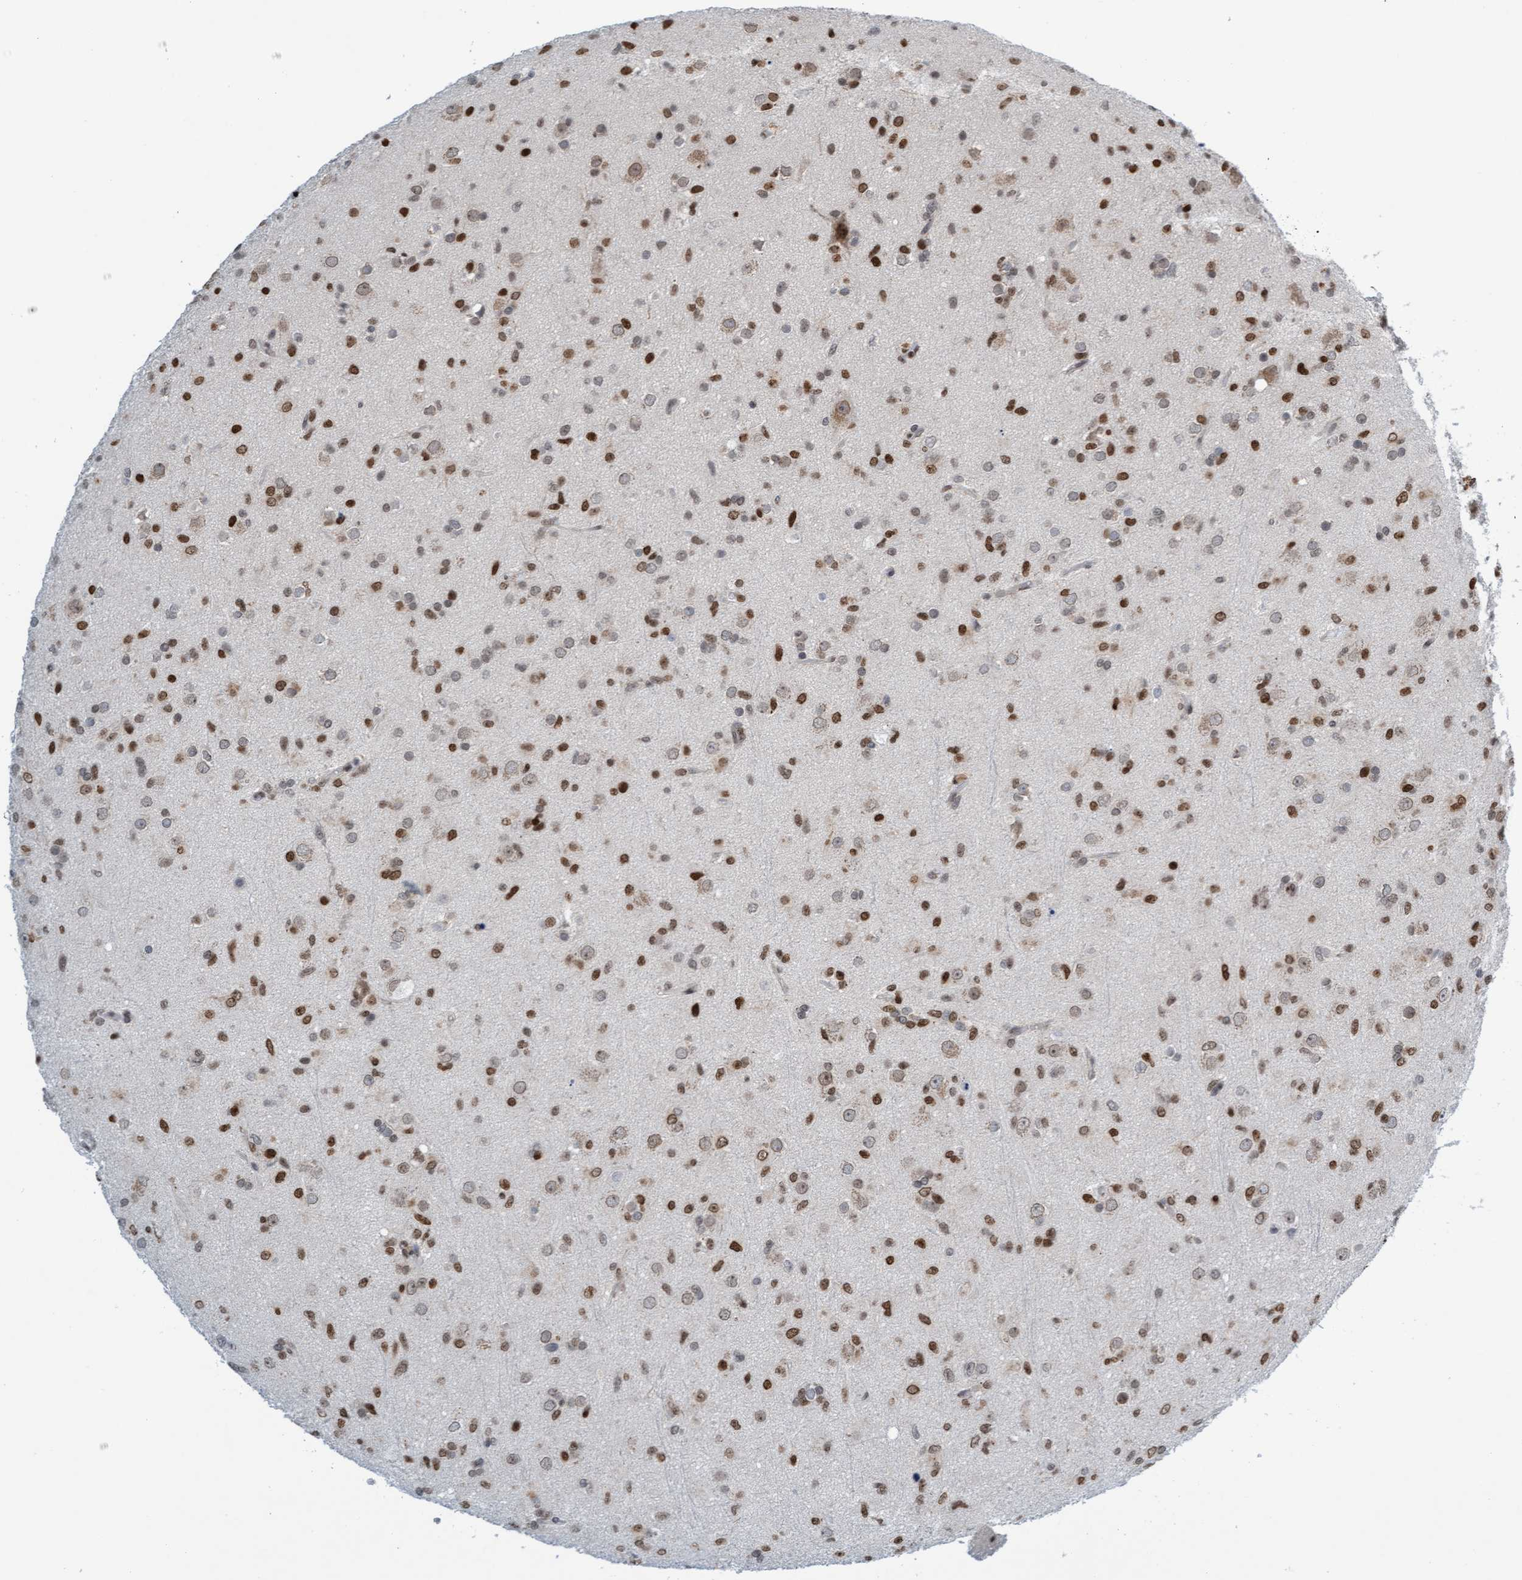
{"staining": {"intensity": "moderate", "quantity": "25%-75%", "location": "nuclear"}, "tissue": "glioma", "cell_type": "Tumor cells", "image_type": "cancer", "snomed": [{"axis": "morphology", "description": "Glioma, malignant, Low grade"}, {"axis": "topography", "description": "Brain"}], "caption": "The micrograph shows immunohistochemical staining of glioma. There is moderate nuclear expression is appreciated in about 25%-75% of tumor cells.", "gene": "GLRX2", "patient": {"sex": "male", "age": 65}}